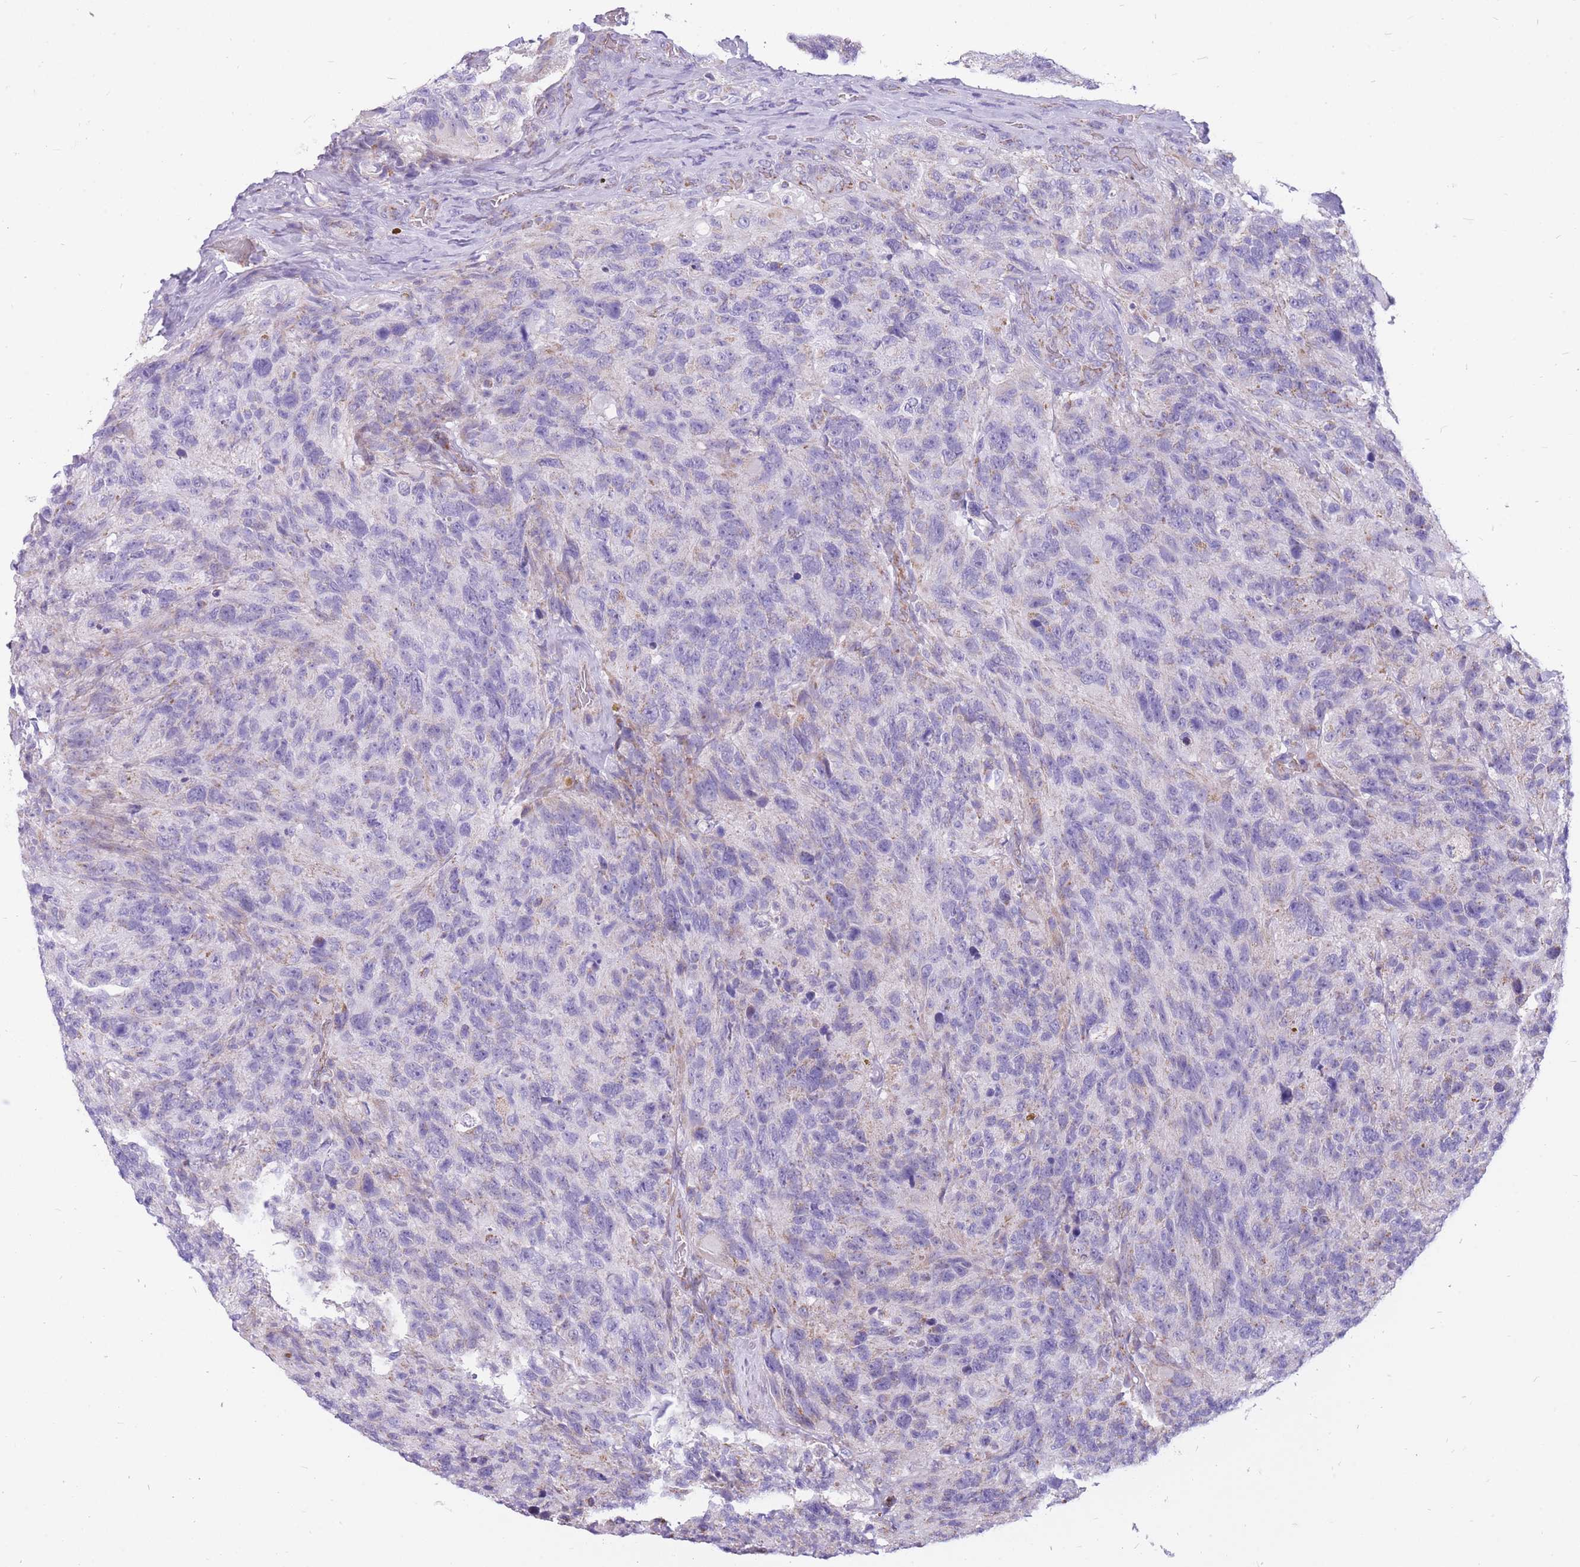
{"staining": {"intensity": "negative", "quantity": "none", "location": "none"}, "tissue": "glioma", "cell_type": "Tumor cells", "image_type": "cancer", "snomed": [{"axis": "morphology", "description": "Glioma, malignant, High grade"}, {"axis": "topography", "description": "Brain"}], "caption": "Immunohistochemistry photomicrograph of malignant glioma (high-grade) stained for a protein (brown), which reveals no staining in tumor cells.", "gene": "PCSK1", "patient": {"sex": "male", "age": 69}}